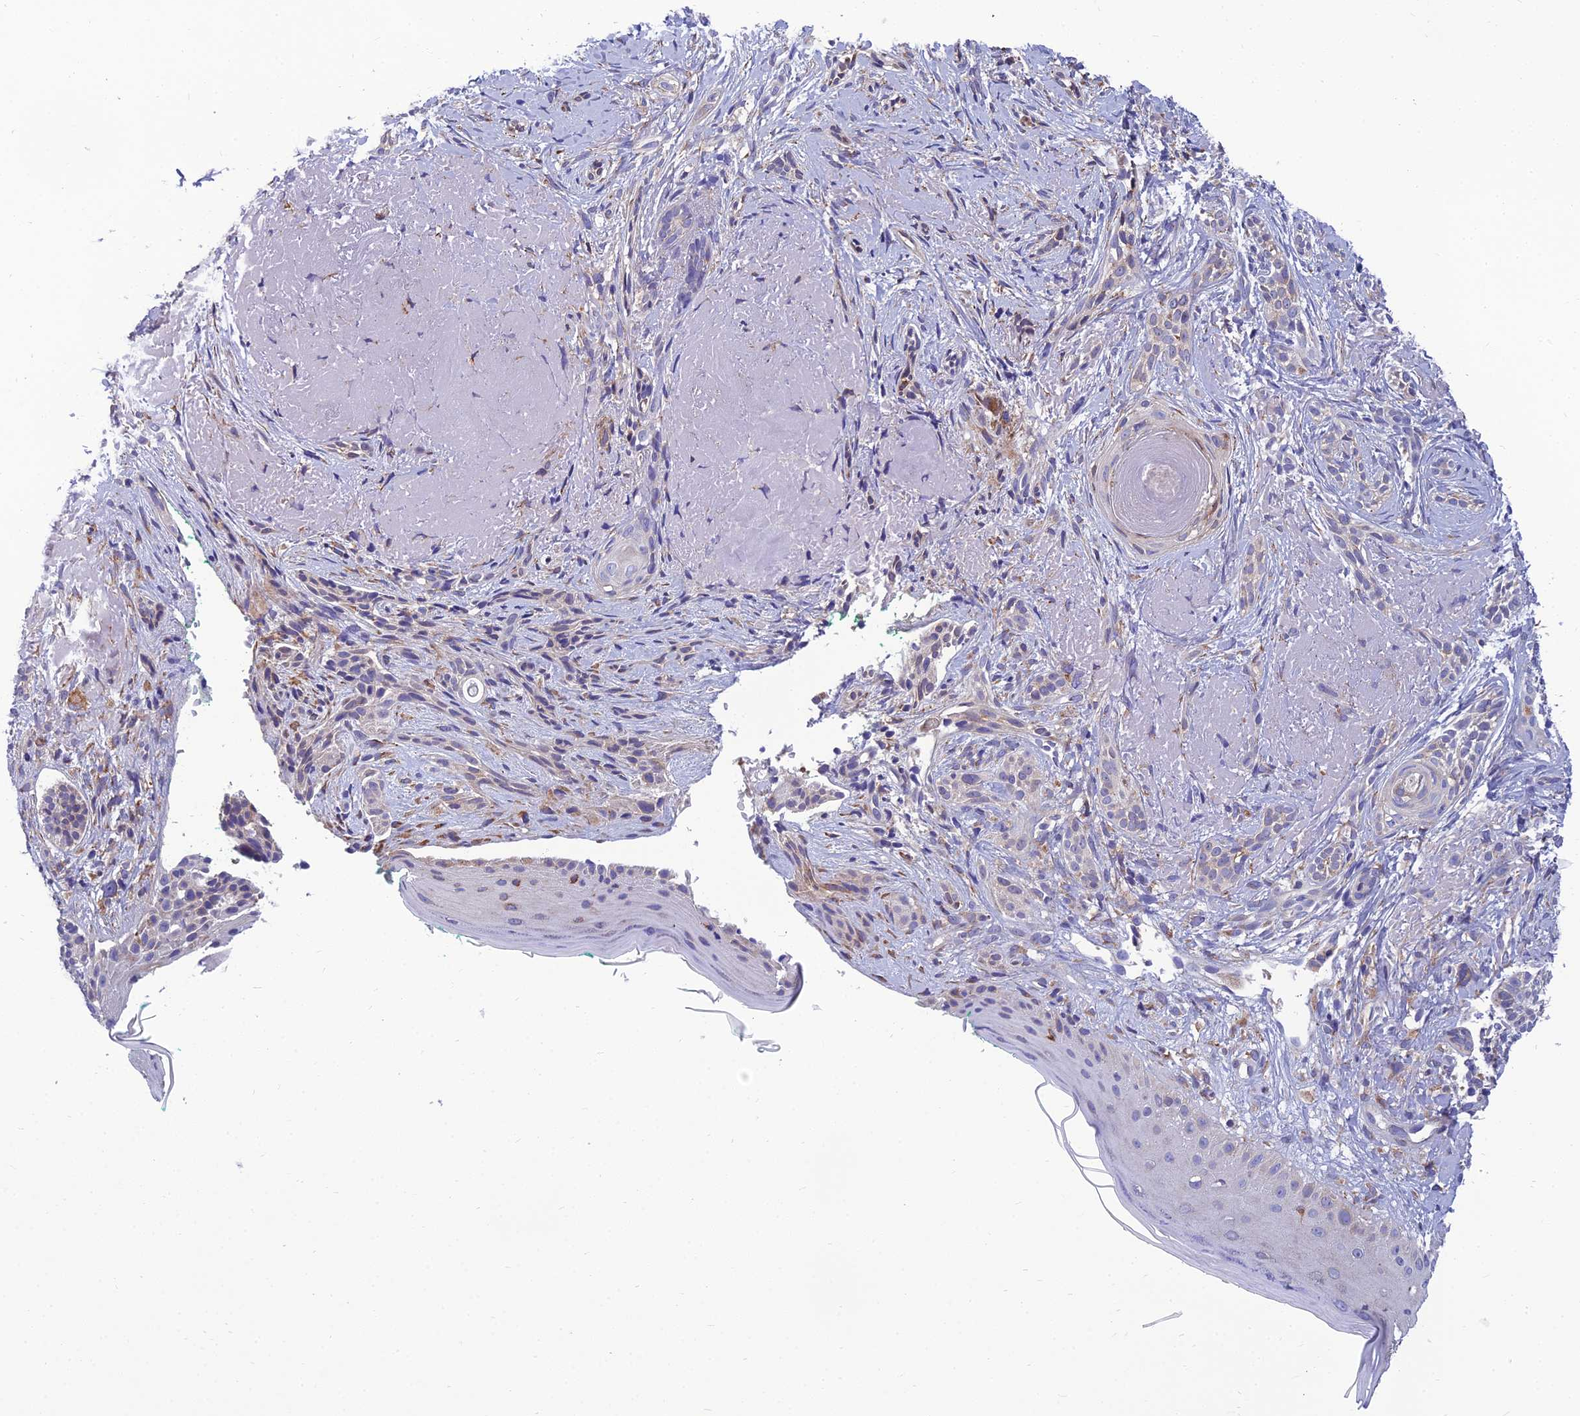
{"staining": {"intensity": "negative", "quantity": "none", "location": "none"}, "tissue": "skin cancer", "cell_type": "Tumor cells", "image_type": "cancer", "snomed": [{"axis": "morphology", "description": "Basal cell carcinoma"}, {"axis": "topography", "description": "Skin"}], "caption": "Skin basal cell carcinoma stained for a protein using immunohistochemistry (IHC) exhibits no staining tumor cells.", "gene": "UMAD1", "patient": {"sex": "male", "age": 71}}